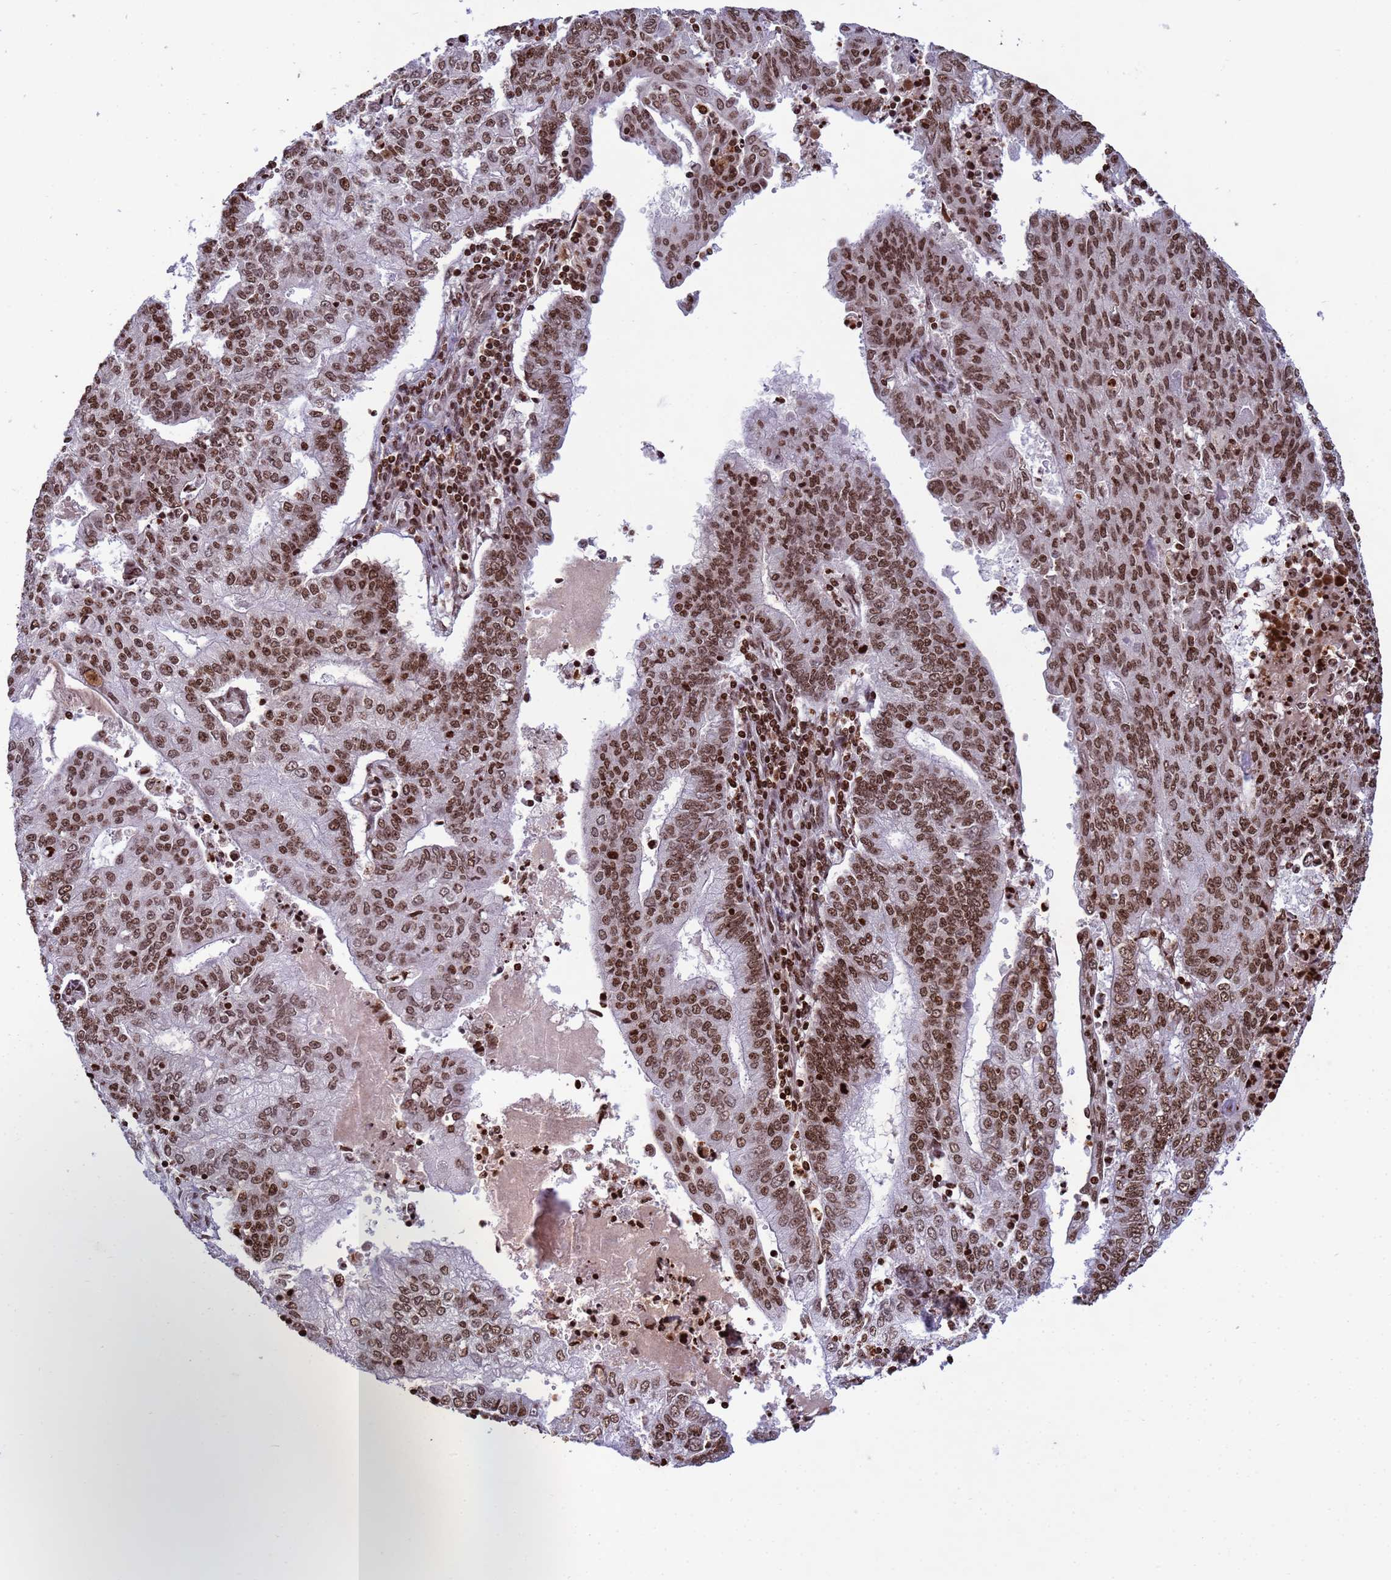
{"staining": {"intensity": "moderate", "quantity": ">75%", "location": "nuclear"}, "tissue": "endometrial cancer", "cell_type": "Tumor cells", "image_type": "cancer", "snomed": [{"axis": "morphology", "description": "Adenocarcinoma, NOS"}, {"axis": "topography", "description": "Endometrium"}], "caption": "Moderate nuclear protein expression is present in about >75% of tumor cells in endometrial adenocarcinoma. The staining was performed using DAB, with brown indicating positive protein expression. Nuclei are stained blue with hematoxylin.", "gene": "H3-3B", "patient": {"sex": "female", "age": 59}}